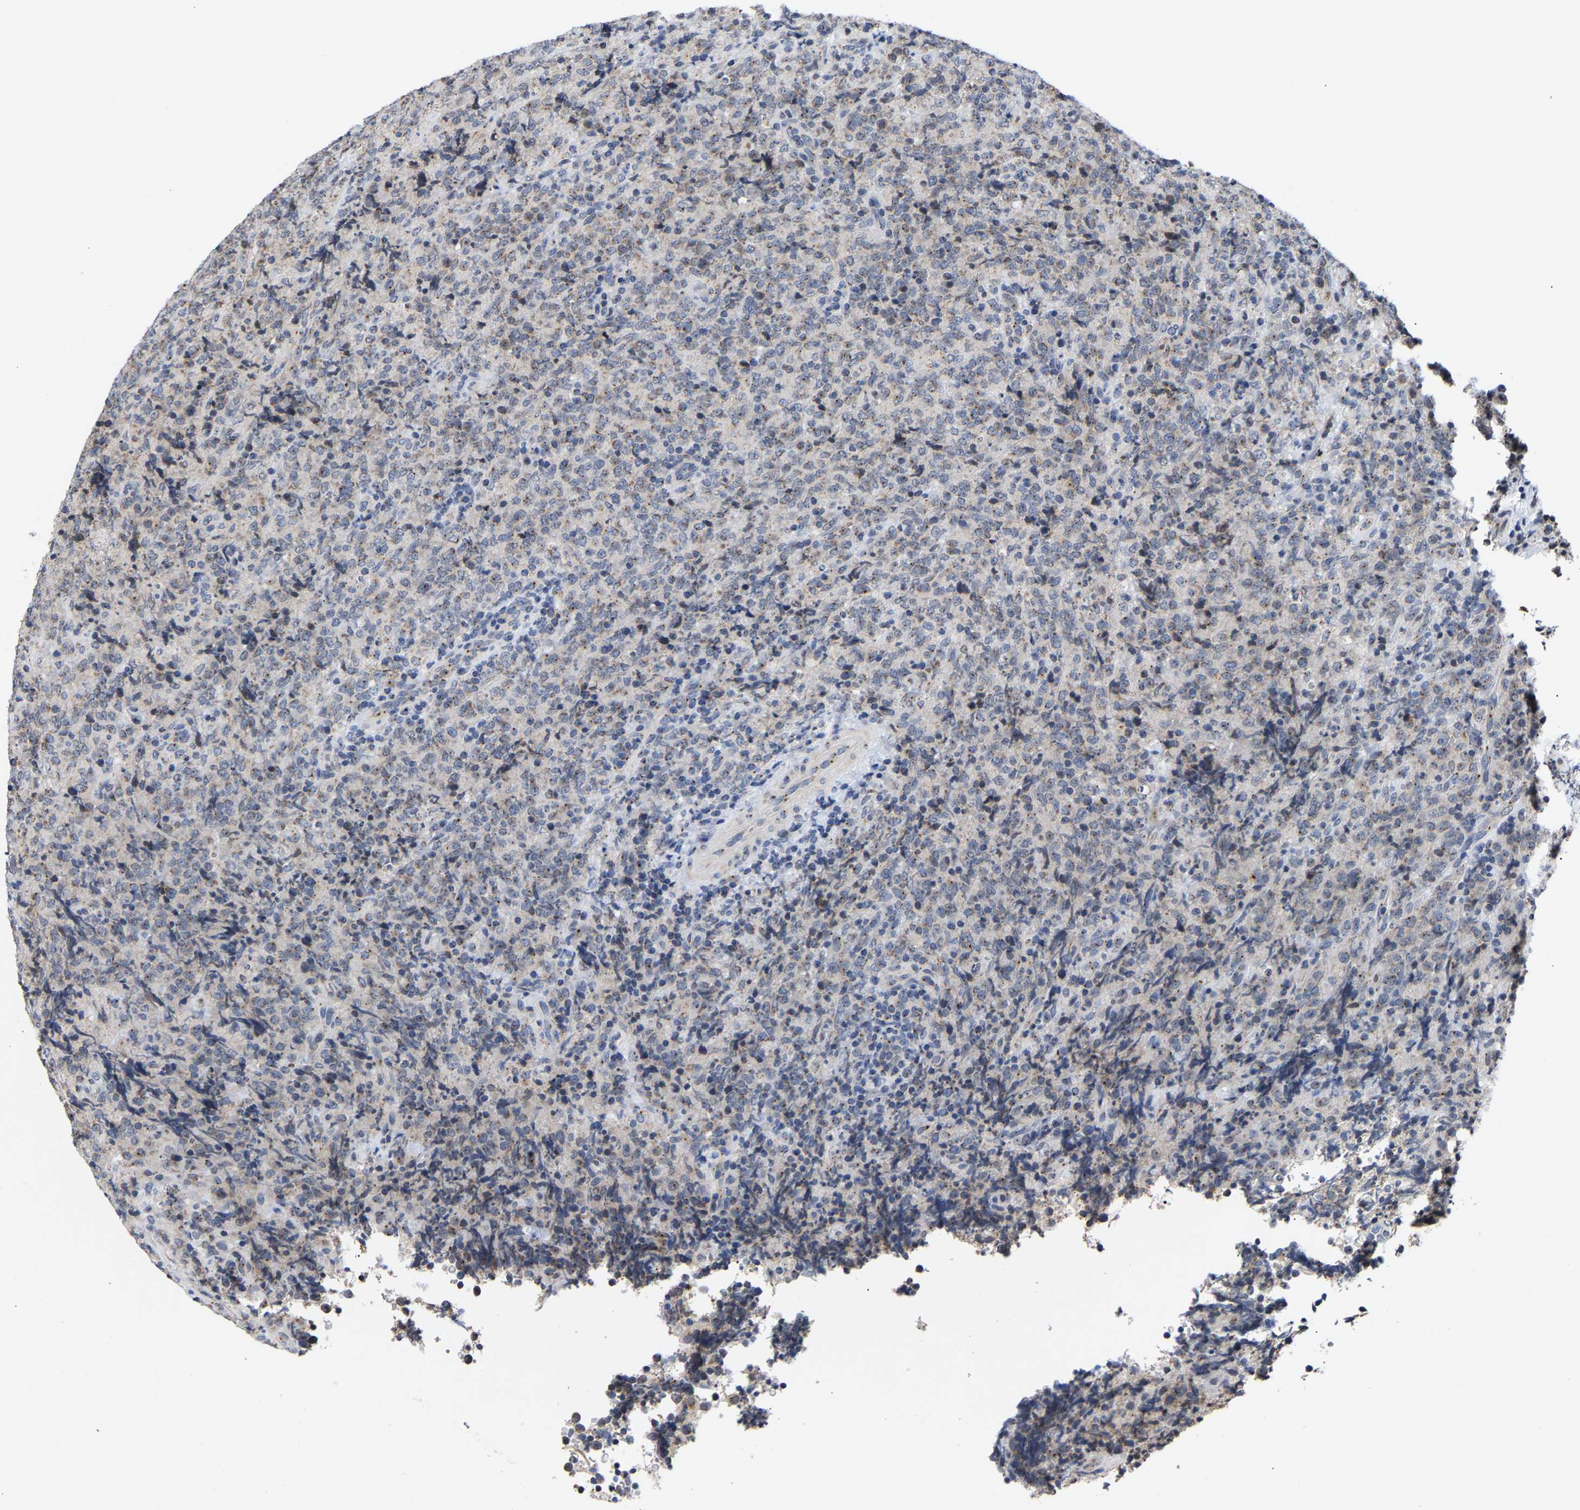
{"staining": {"intensity": "moderate", "quantity": "<25%", "location": "cytoplasmic/membranous"}, "tissue": "lymphoma", "cell_type": "Tumor cells", "image_type": "cancer", "snomed": [{"axis": "morphology", "description": "Malignant lymphoma, non-Hodgkin's type, High grade"}, {"axis": "topography", "description": "Tonsil"}], "caption": "This histopathology image reveals immunohistochemistry staining of lymphoma, with low moderate cytoplasmic/membranous expression in approximately <25% of tumor cells.", "gene": "PCNT", "patient": {"sex": "female", "age": 36}}